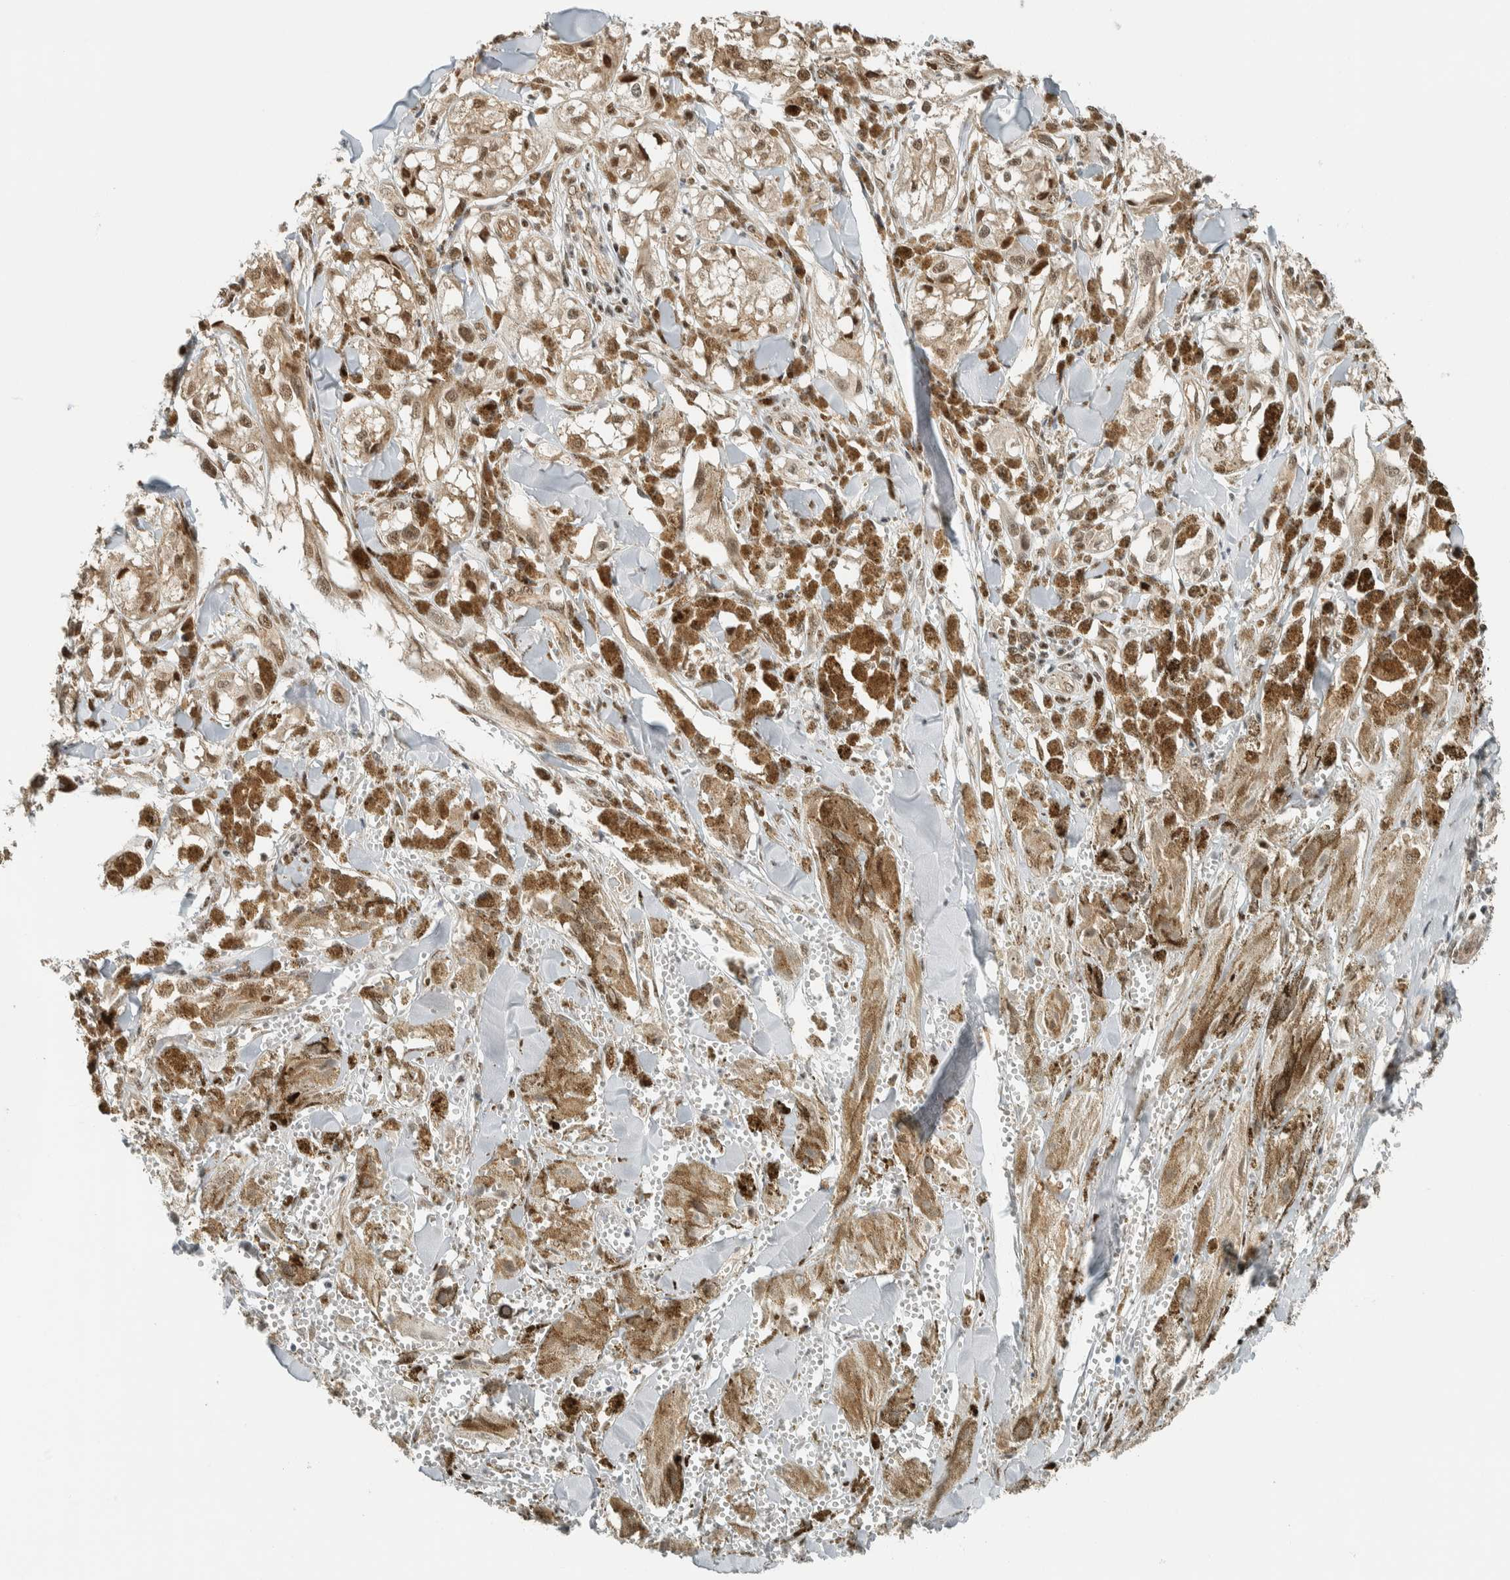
{"staining": {"intensity": "moderate", "quantity": ">75%", "location": "cytoplasmic/membranous,nuclear"}, "tissue": "melanoma", "cell_type": "Tumor cells", "image_type": "cancer", "snomed": [{"axis": "morphology", "description": "Malignant melanoma, NOS"}, {"axis": "topography", "description": "Skin"}], "caption": "This micrograph demonstrates malignant melanoma stained with immunohistochemistry (IHC) to label a protein in brown. The cytoplasmic/membranous and nuclear of tumor cells show moderate positivity for the protein. Nuclei are counter-stained blue.", "gene": "NIBAN2", "patient": {"sex": "male", "age": 88}}